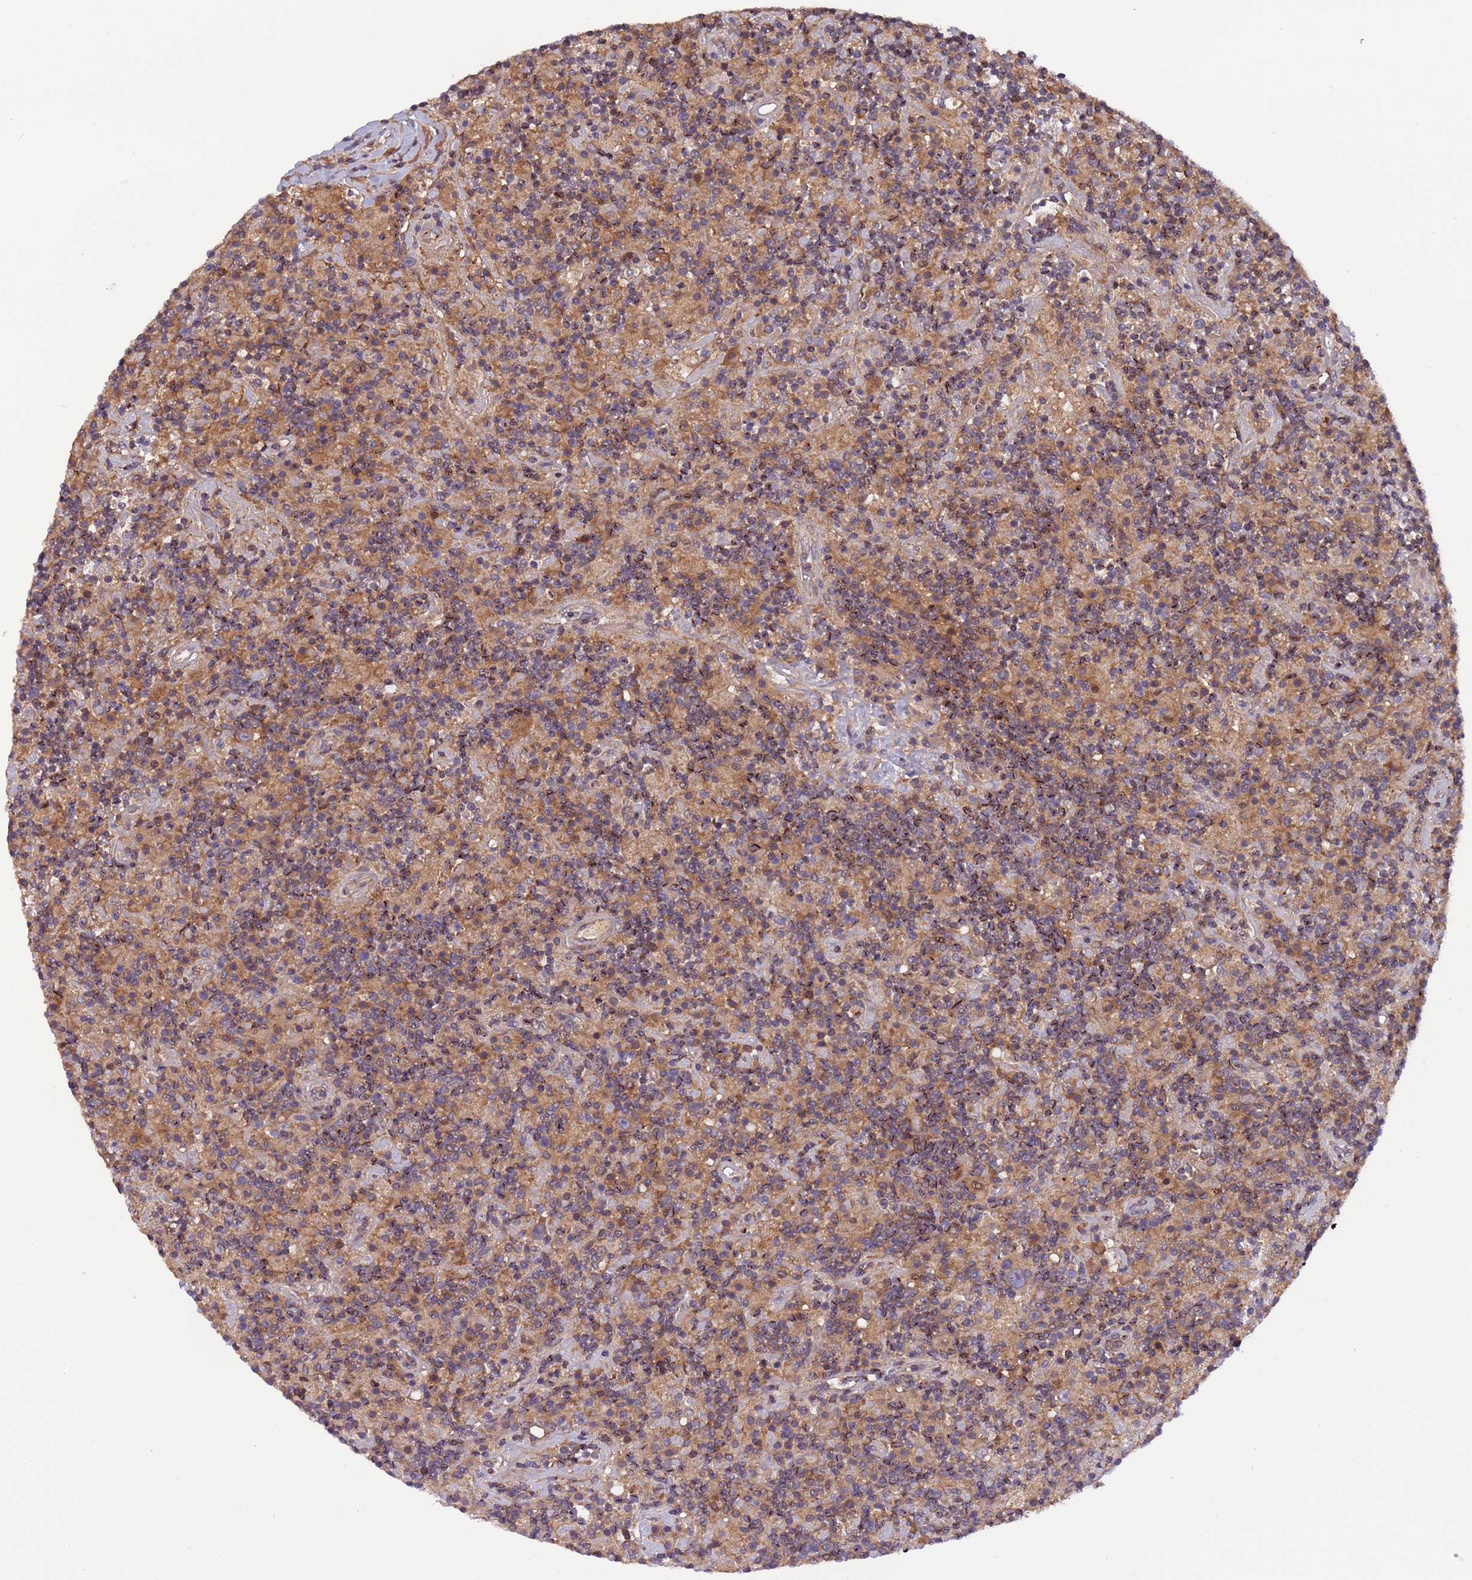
{"staining": {"intensity": "weak", "quantity": "<25%", "location": "cytoplasmic/membranous"}, "tissue": "lymphoma", "cell_type": "Tumor cells", "image_type": "cancer", "snomed": [{"axis": "morphology", "description": "Hodgkin's disease, NOS"}, {"axis": "topography", "description": "Lymph node"}], "caption": "This is a photomicrograph of immunohistochemistry (IHC) staining of Hodgkin's disease, which shows no expression in tumor cells.", "gene": "PARP16", "patient": {"sex": "male", "age": 70}}